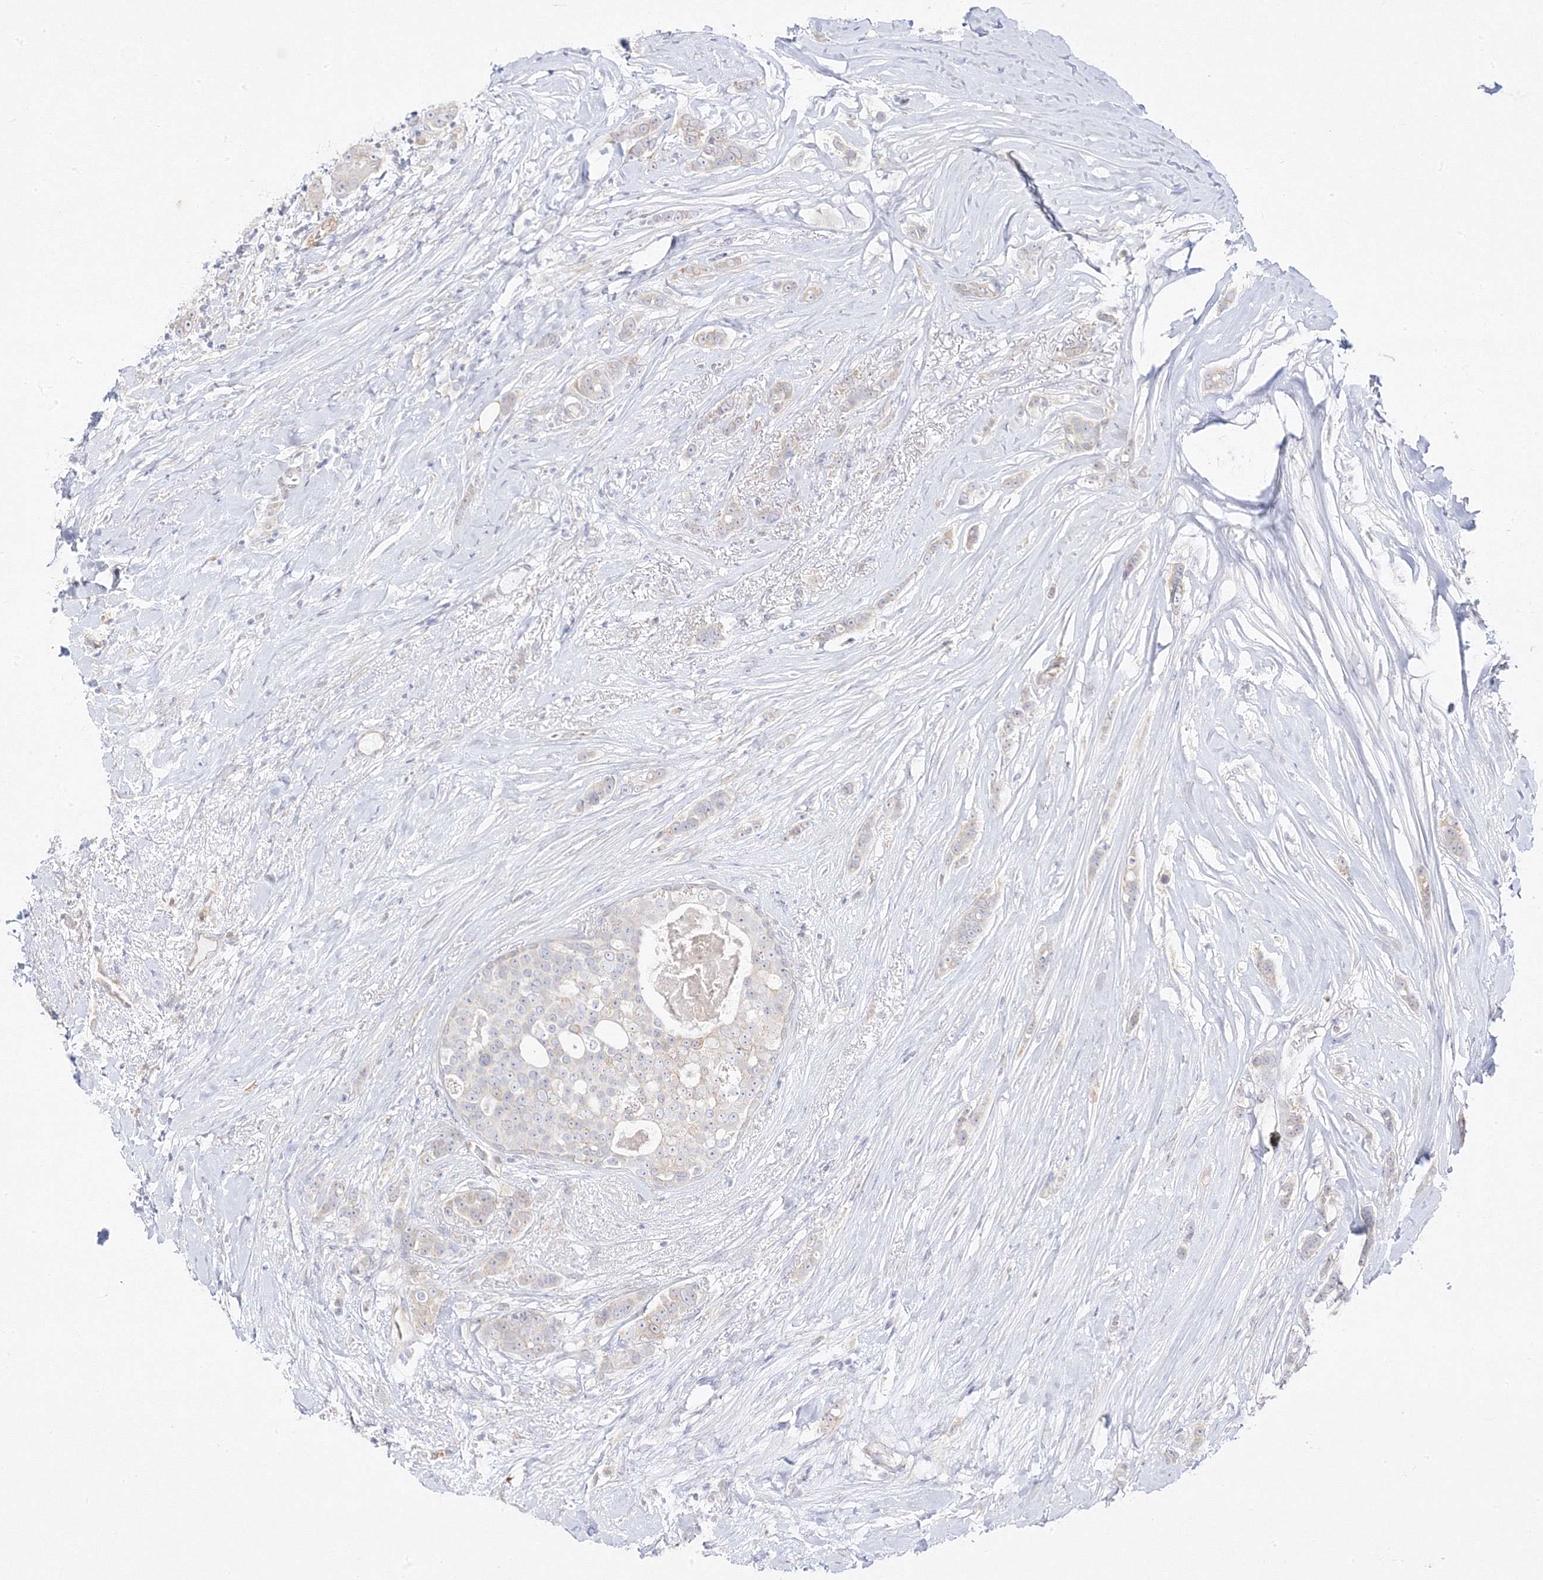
{"staining": {"intensity": "negative", "quantity": "none", "location": "none"}, "tissue": "breast cancer", "cell_type": "Tumor cells", "image_type": "cancer", "snomed": [{"axis": "morphology", "description": "Lobular carcinoma"}, {"axis": "topography", "description": "Breast"}], "caption": "This image is of breast cancer stained with immunohistochemistry (IHC) to label a protein in brown with the nuclei are counter-stained blue. There is no positivity in tumor cells.", "gene": "C2CD2", "patient": {"sex": "female", "age": 51}}